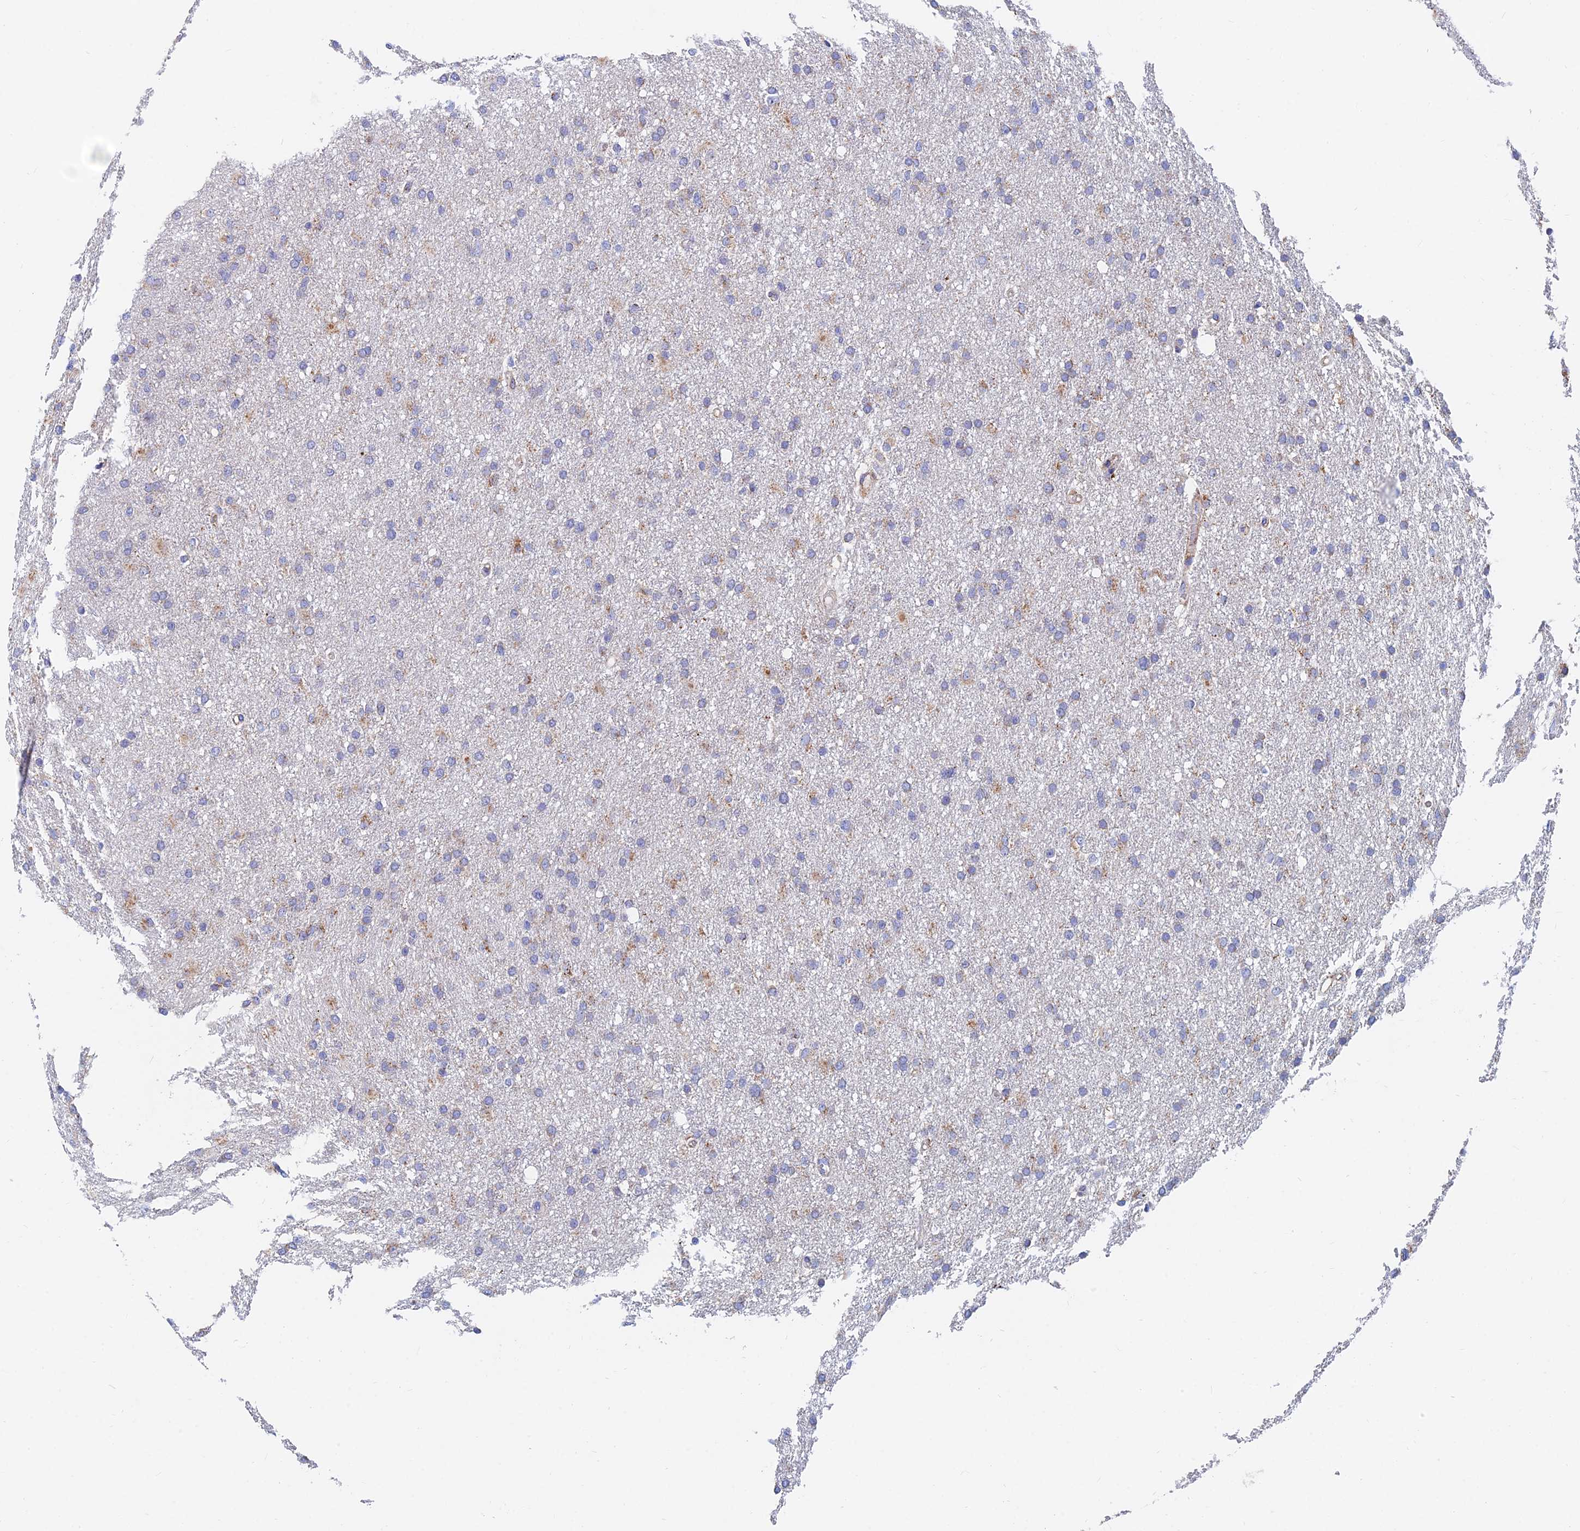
{"staining": {"intensity": "moderate", "quantity": "<25%", "location": "cytoplasmic/membranous"}, "tissue": "glioma", "cell_type": "Tumor cells", "image_type": "cancer", "snomed": [{"axis": "morphology", "description": "Glioma, malignant, High grade"}, {"axis": "topography", "description": "Cerebral cortex"}], "caption": "DAB (3,3'-diaminobenzidine) immunohistochemical staining of glioma reveals moderate cytoplasmic/membranous protein staining in about <25% of tumor cells. (DAB (3,3'-diaminobenzidine) = brown stain, brightfield microscopy at high magnification).", "gene": "SPNS1", "patient": {"sex": "female", "age": 36}}